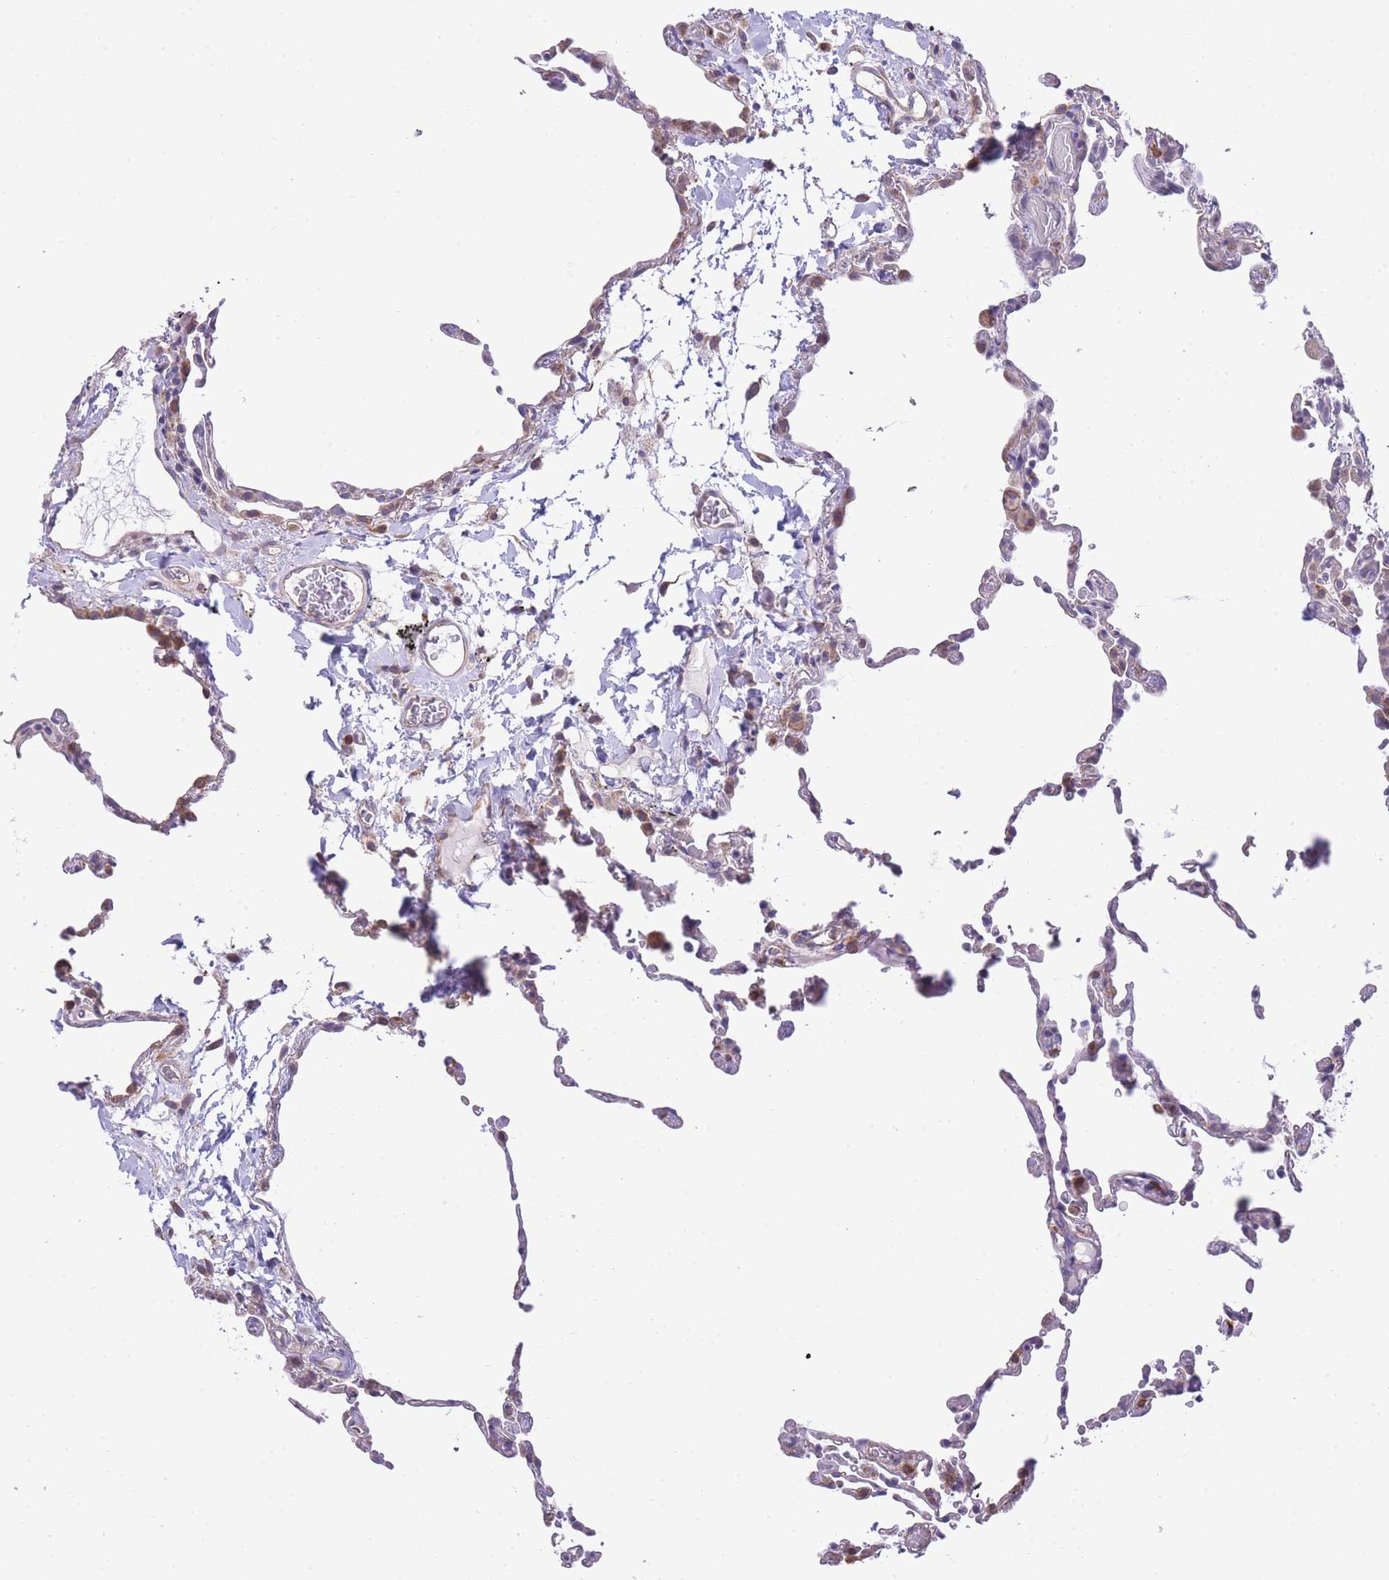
{"staining": {"intensity": "negative", "quantity": "none", "location": "none"}, "tissue": "lung", "cell_type": "Alveolar cells", "image_type": "normal", "snomed": [{"axis": "morphology", "description": "Normal tissue, NOS"}, {"axis": "topography", "description": "Lung"}], "caption": "DAB immunohistochemical staining of unremarkable human lung demonstrates no significant staining in alveolar cells.", "gene": "CTBP1", "patient": {"sex": "female", "age": 57}}